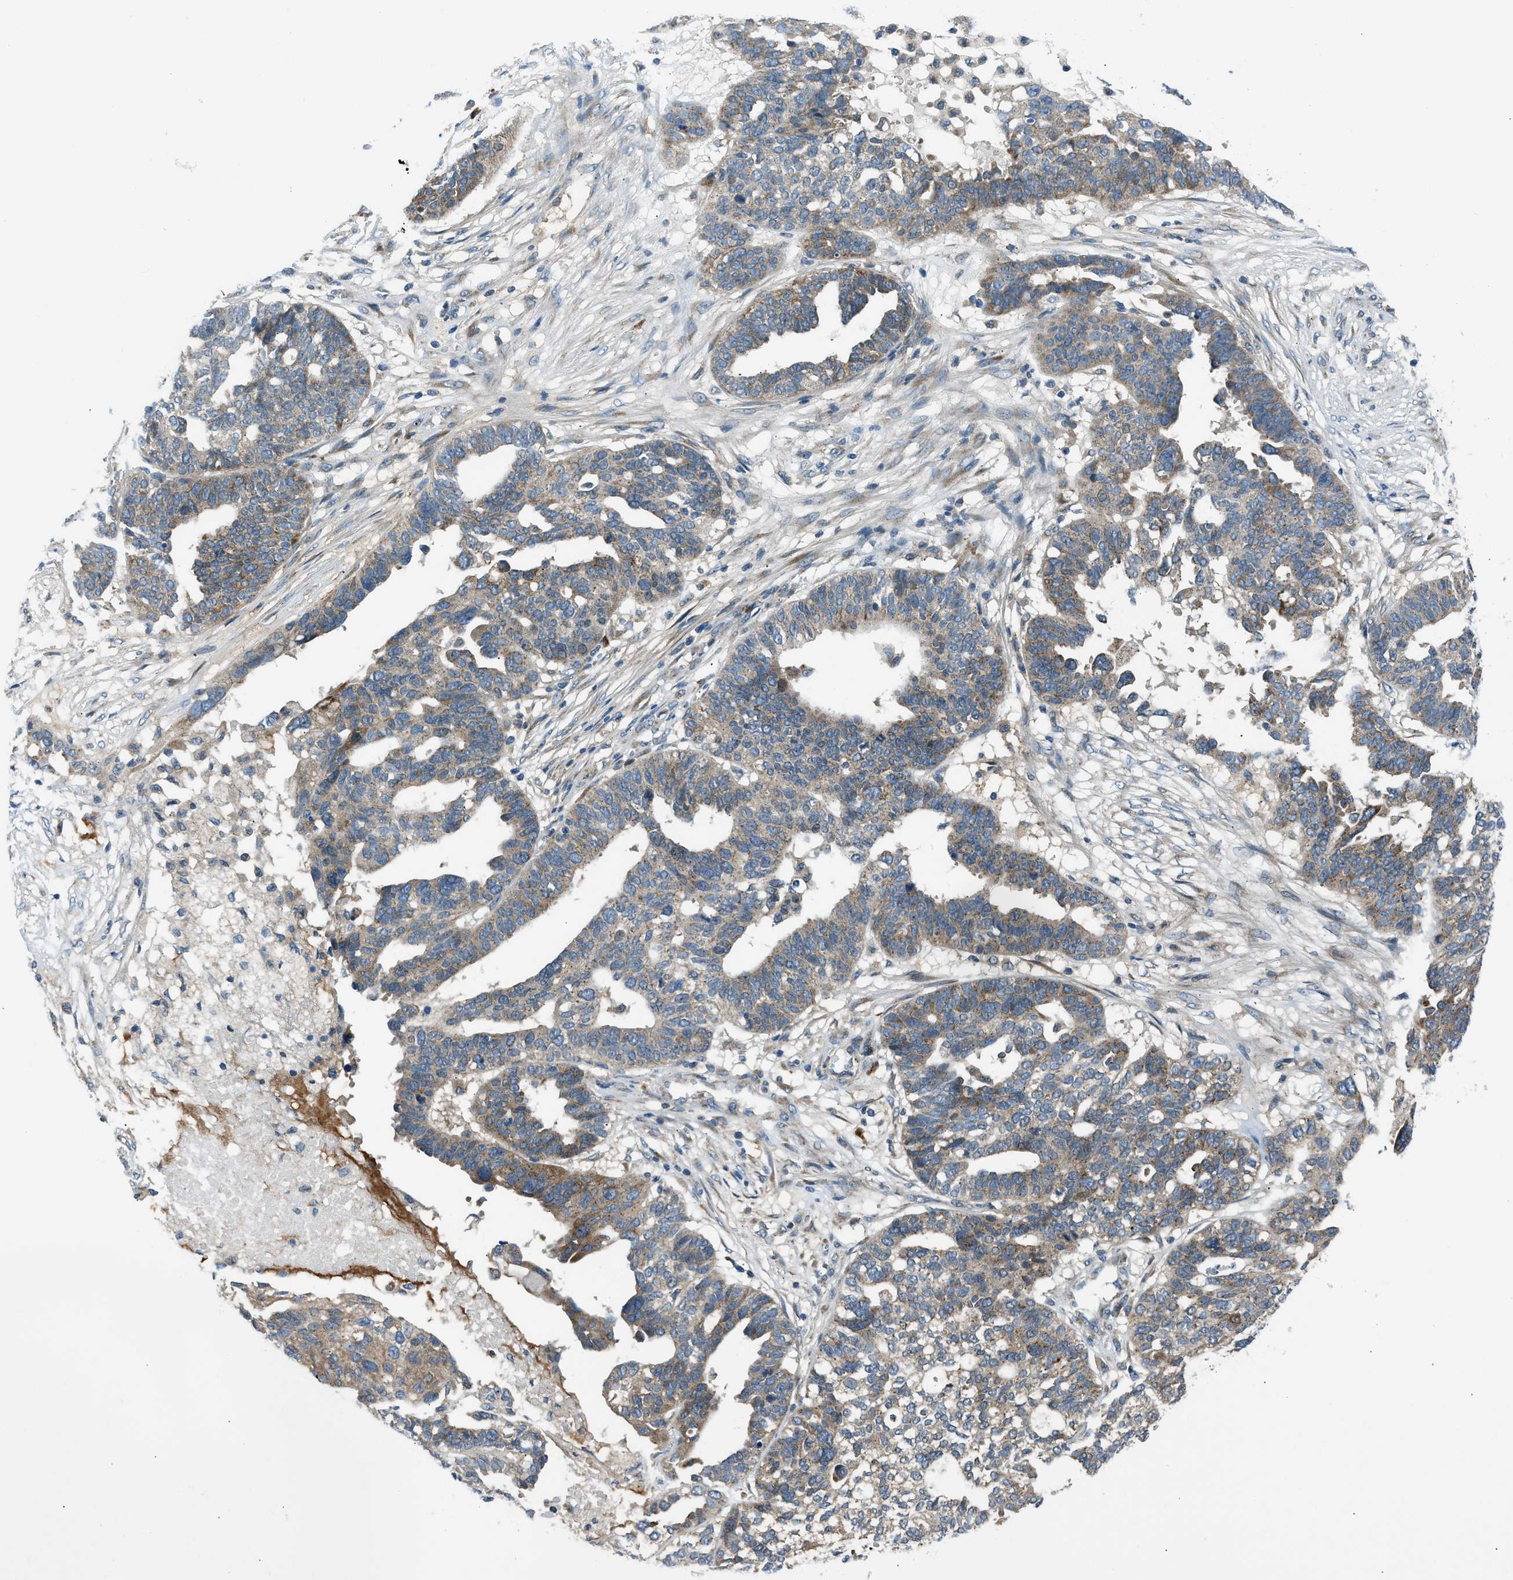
{"staining": {"intensity": "weak", "quantity": "25%-75%", "location": "cytoplasmic/membranous"}, "tissue": "ovarian cancer", "cell_type": "Tumor cells", "image_type": "cancer", "snomed": [{"axis": "morphology", "description": "Cystadenocarcinoma, serous, NOS"}, {"axis": "topography", "description": "Ovary"}], "caption": "Ovarian cancer (serous cystadenocarcinoma) was stained to show a protein in brown. There is low levels of weak cytoplasmic/membranous positivity in approximately 25%-75% of tumor cells.", "gene": "EDARADD", "patient": {"sex": "female", "age": 59}}